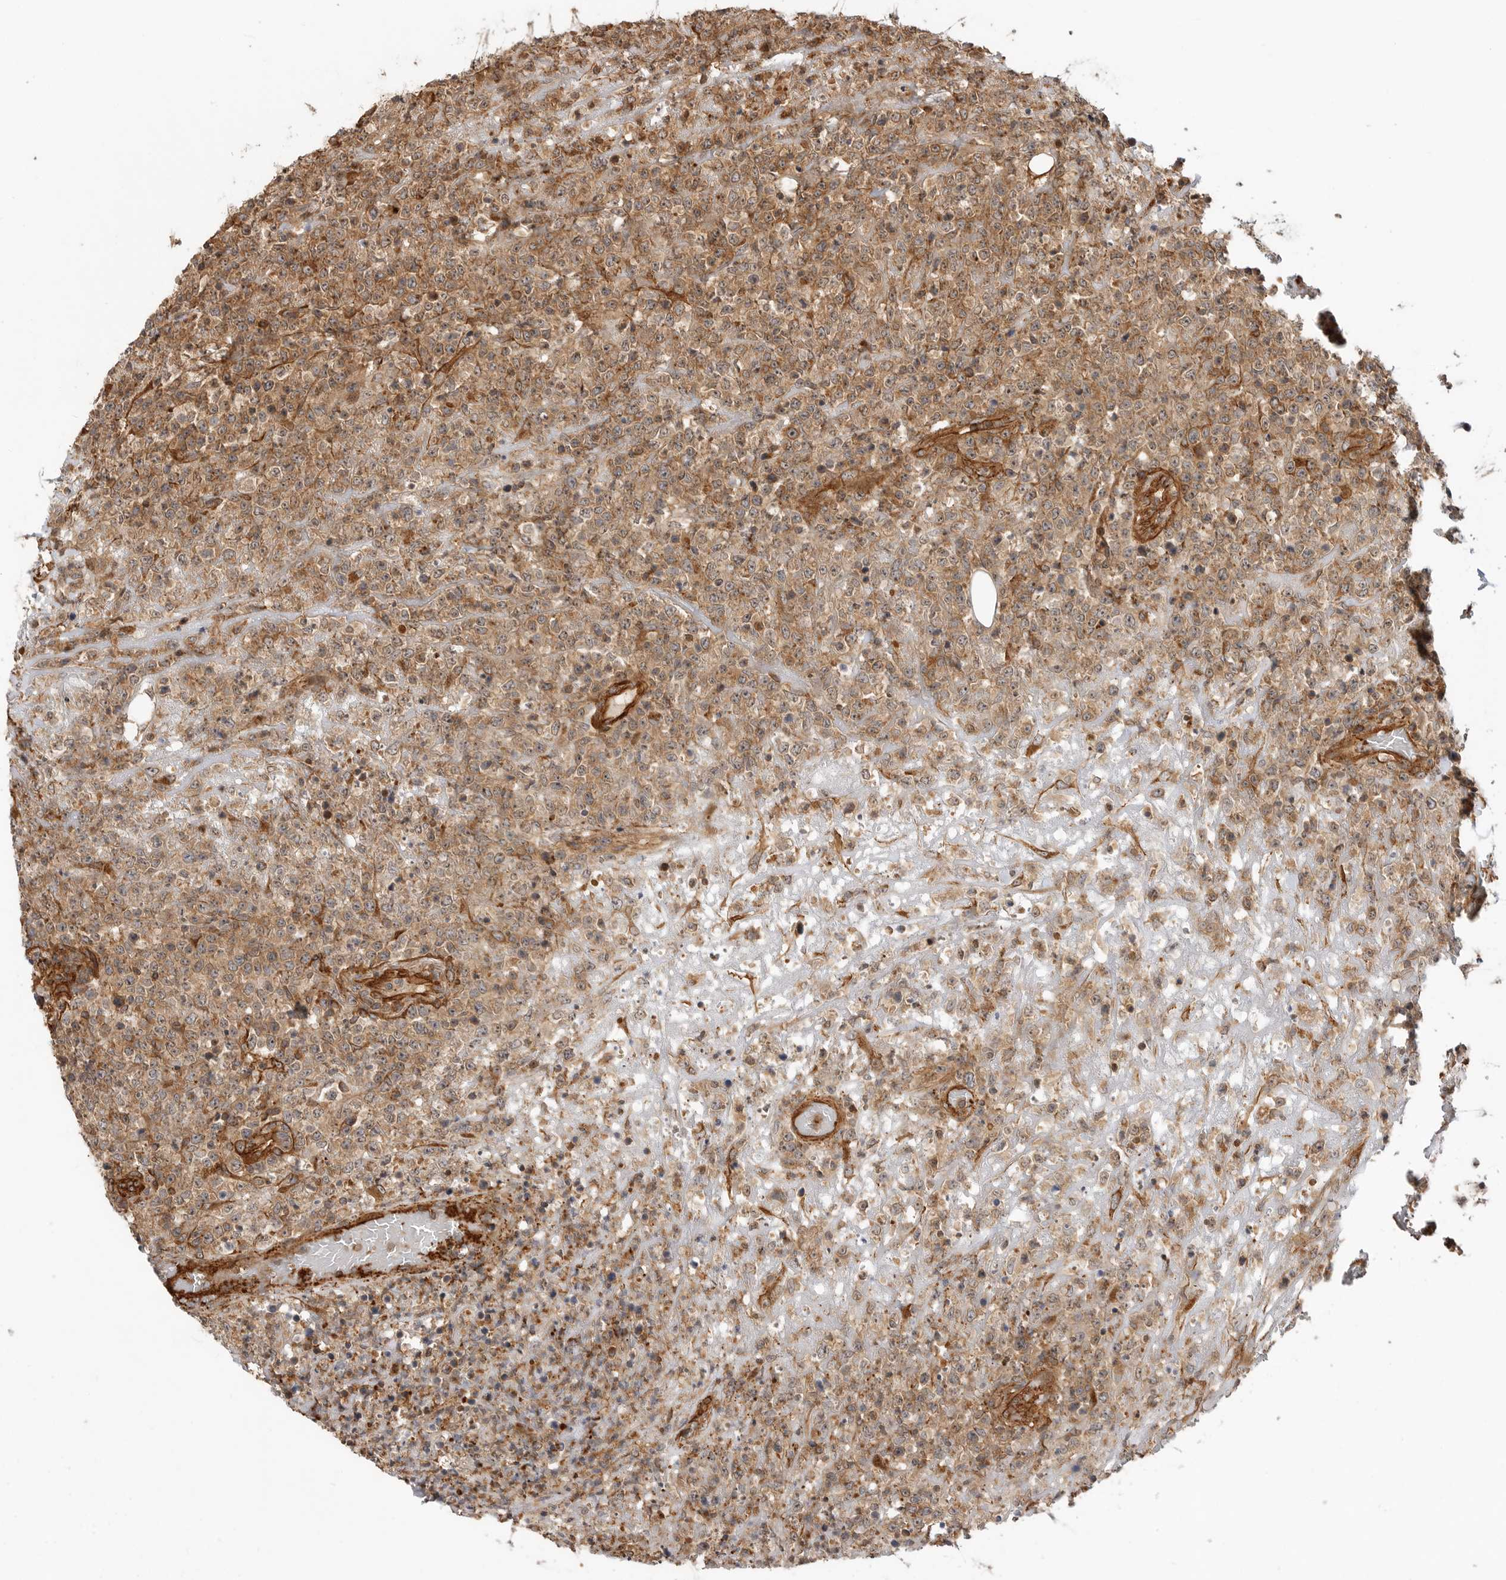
{"staining": {"intensity": "weak", "quantity": ">75%", "location": "cytoplasmic/membranous"}, "tissue": "lymphoma", "cell_type": "Tumor cells", "image_type": "cancer", "snomed": [{"axis": "morphology", "description": "Malignant lymphoma, non-Hodgkin's type, High grade"}, {"axis": "topography", "description": "Colon"}], "caption": "Lymphoma was stained to show a protein in brown. There is low levels of weak cytoplasmic/membranous positivity in about >75% of tumor cells.", "gene": "GPATCH2", "patient": {"sex": "female", "age": 53}}